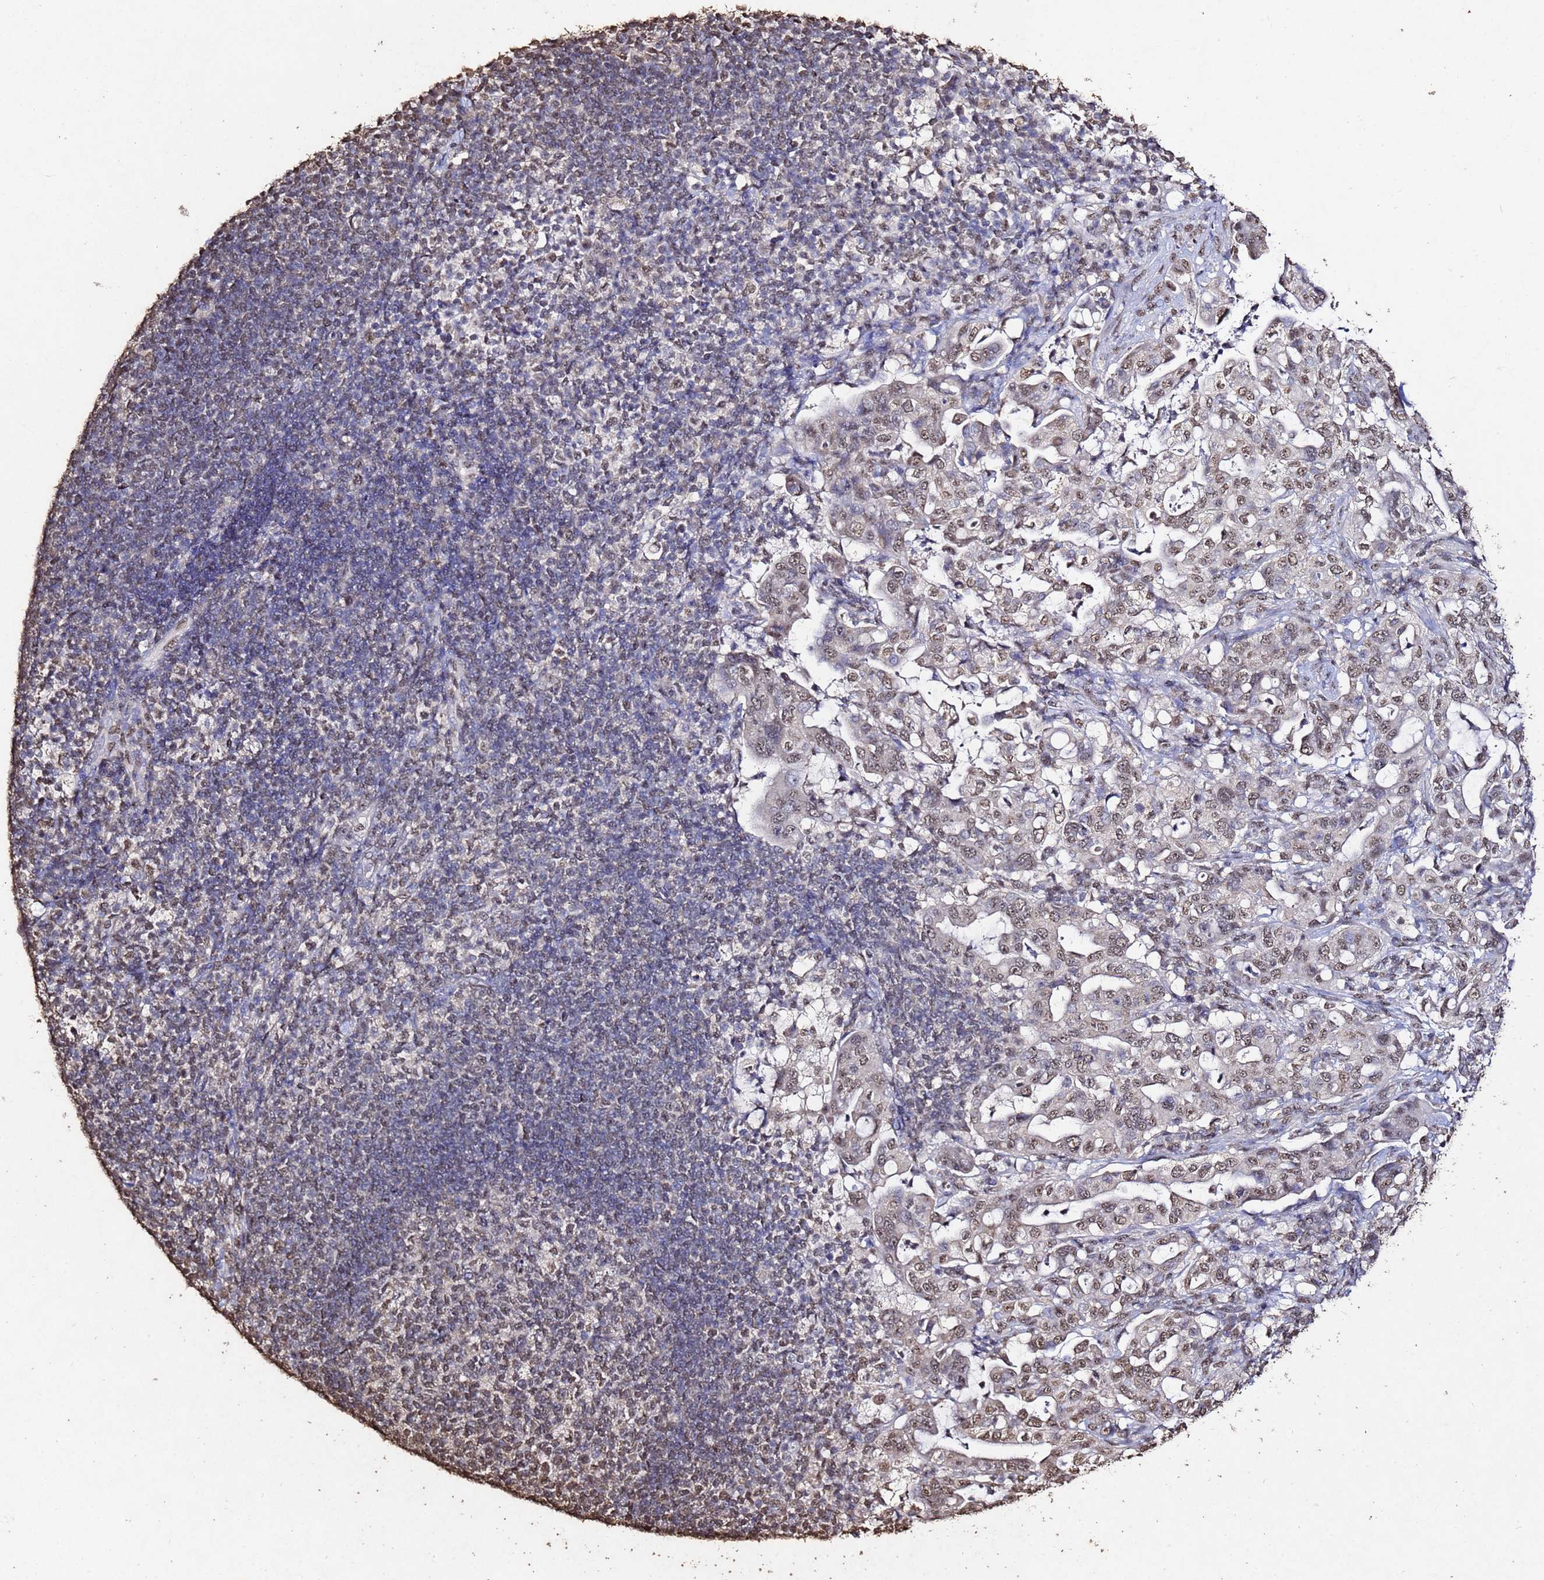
{"staining": {"intensity": "moderate", "quantity": ">75%", "location": "nuclear"}, "tissue": "pancreatic cancer", "cell_type": "Tumor cells", "image_type": "cancer", "snomed": [{"axis": "morphology", "description": "Normal tissue, NOS"}, {"axis": "morphology", "description": "Adenocarcinoma, NOS"}, {"axis": "topography", "description": "Lymph node"}, {"axis": "topography", "description": "Pancreas"}], "caption": "An immunohistochemistry (IHC) micrograph of neoplastic tissue is shown. Protein staining in brown highlights moderate nuclear positivity in adenocarcinoma (pancreatic) within tumor cells.", "gene": "MYOCD", "patient": {"sex": "female", "age": 67}}